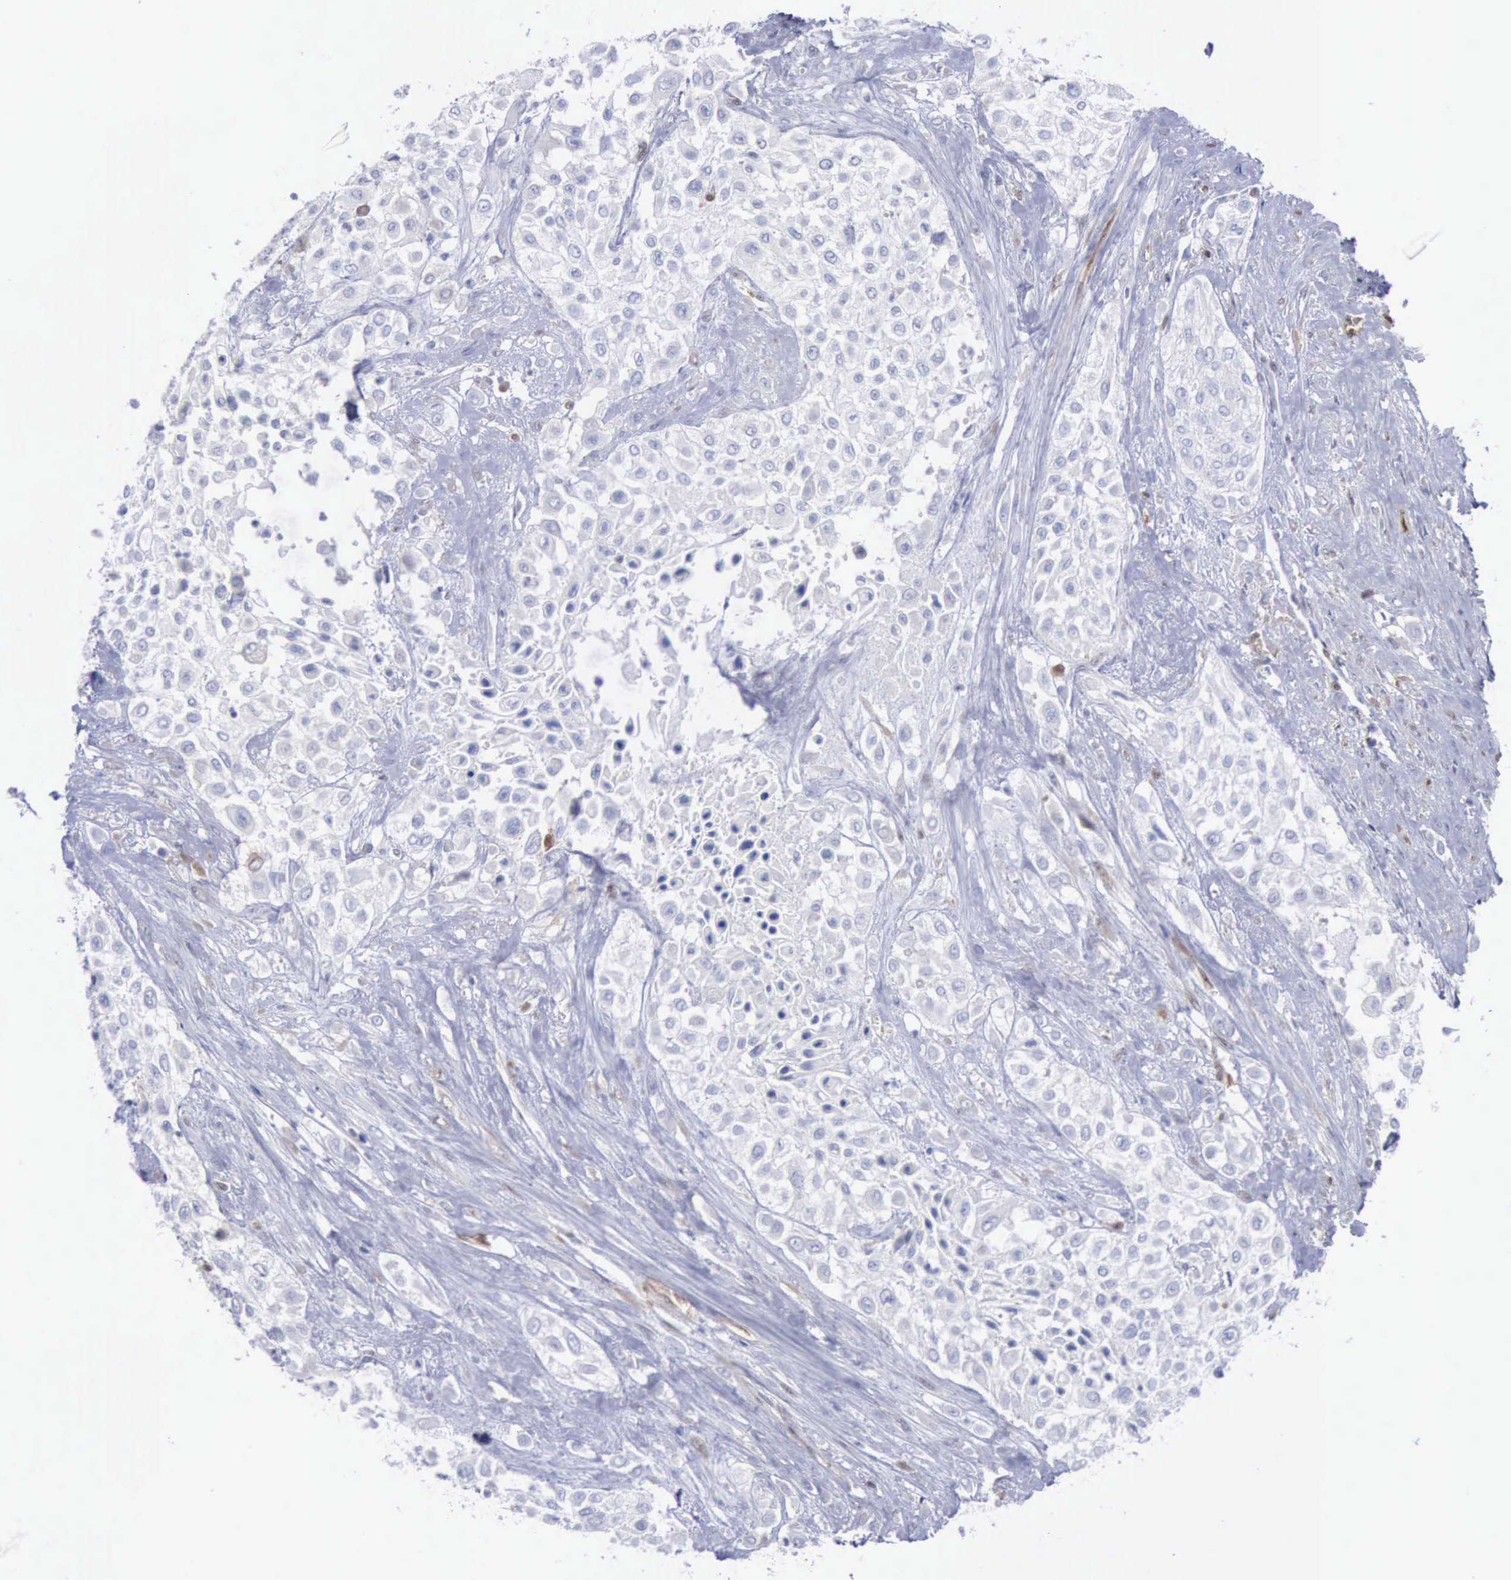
{"staining": {"intensity": "negative", "quantity": "none", "location": "none"}, "tissue": "urothelial cancer", "cell_type": "Tumor cells", "image_type": "cancer", "snomed": [{"axis": "morphology", "description": "Urothelial carcinoma, High grade"}, {"axis": "topography", "description": "Urinary bladder"}], "caption": "A micrograph of human urothelial cancer is negative for staining in tumor cells. (DAB (3,3'-diaminobenzidine) IHC with hematoxylin counter stain).", "gene": "FHL1", "patient": {"sex": "male", "age": 57}}